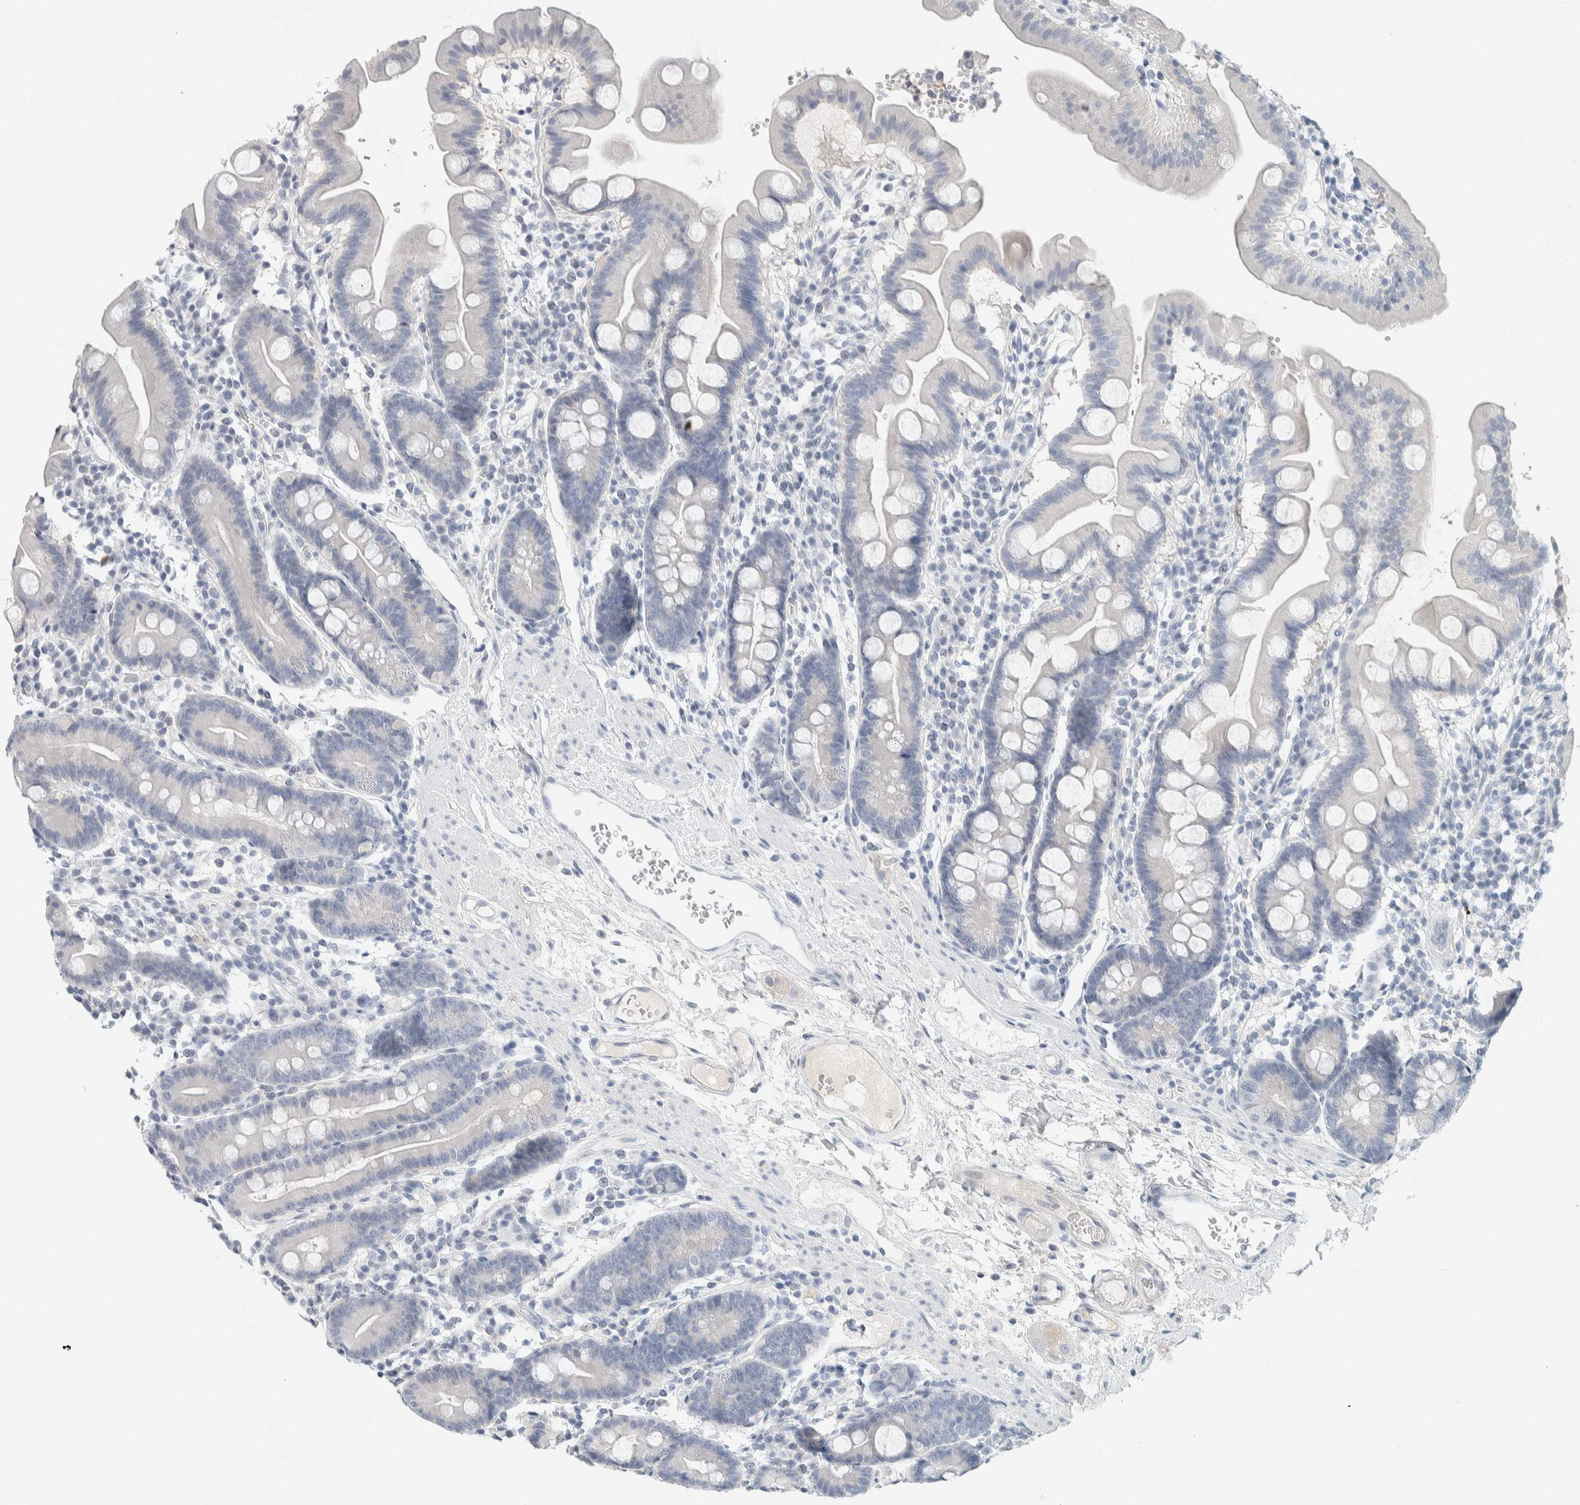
{"staining": {"intensity": "negative", "quantity": "none", "location": "none"}, "tissue": "duodenum", "cell_type": "Glandular cells", "image_type": "normal", "snomed": [{"axis": "morphology", "description": "Normal tissue, NOS"}, {"axis": "topography", "description": "Duodenum"}], "caption": "A high-resolution image shows IHC staining of unremarkable duodenum, which displays no significant positivity in glandular cells. (Stains: DAB (3,3'-diaminobenzidine) immunohistochemistry with hematoxylin counter stain, Microscopy: brightfield microscopy at high magnification).", "gene": "ALOX12B", "patient": {"sex": "male", "age": 50}}